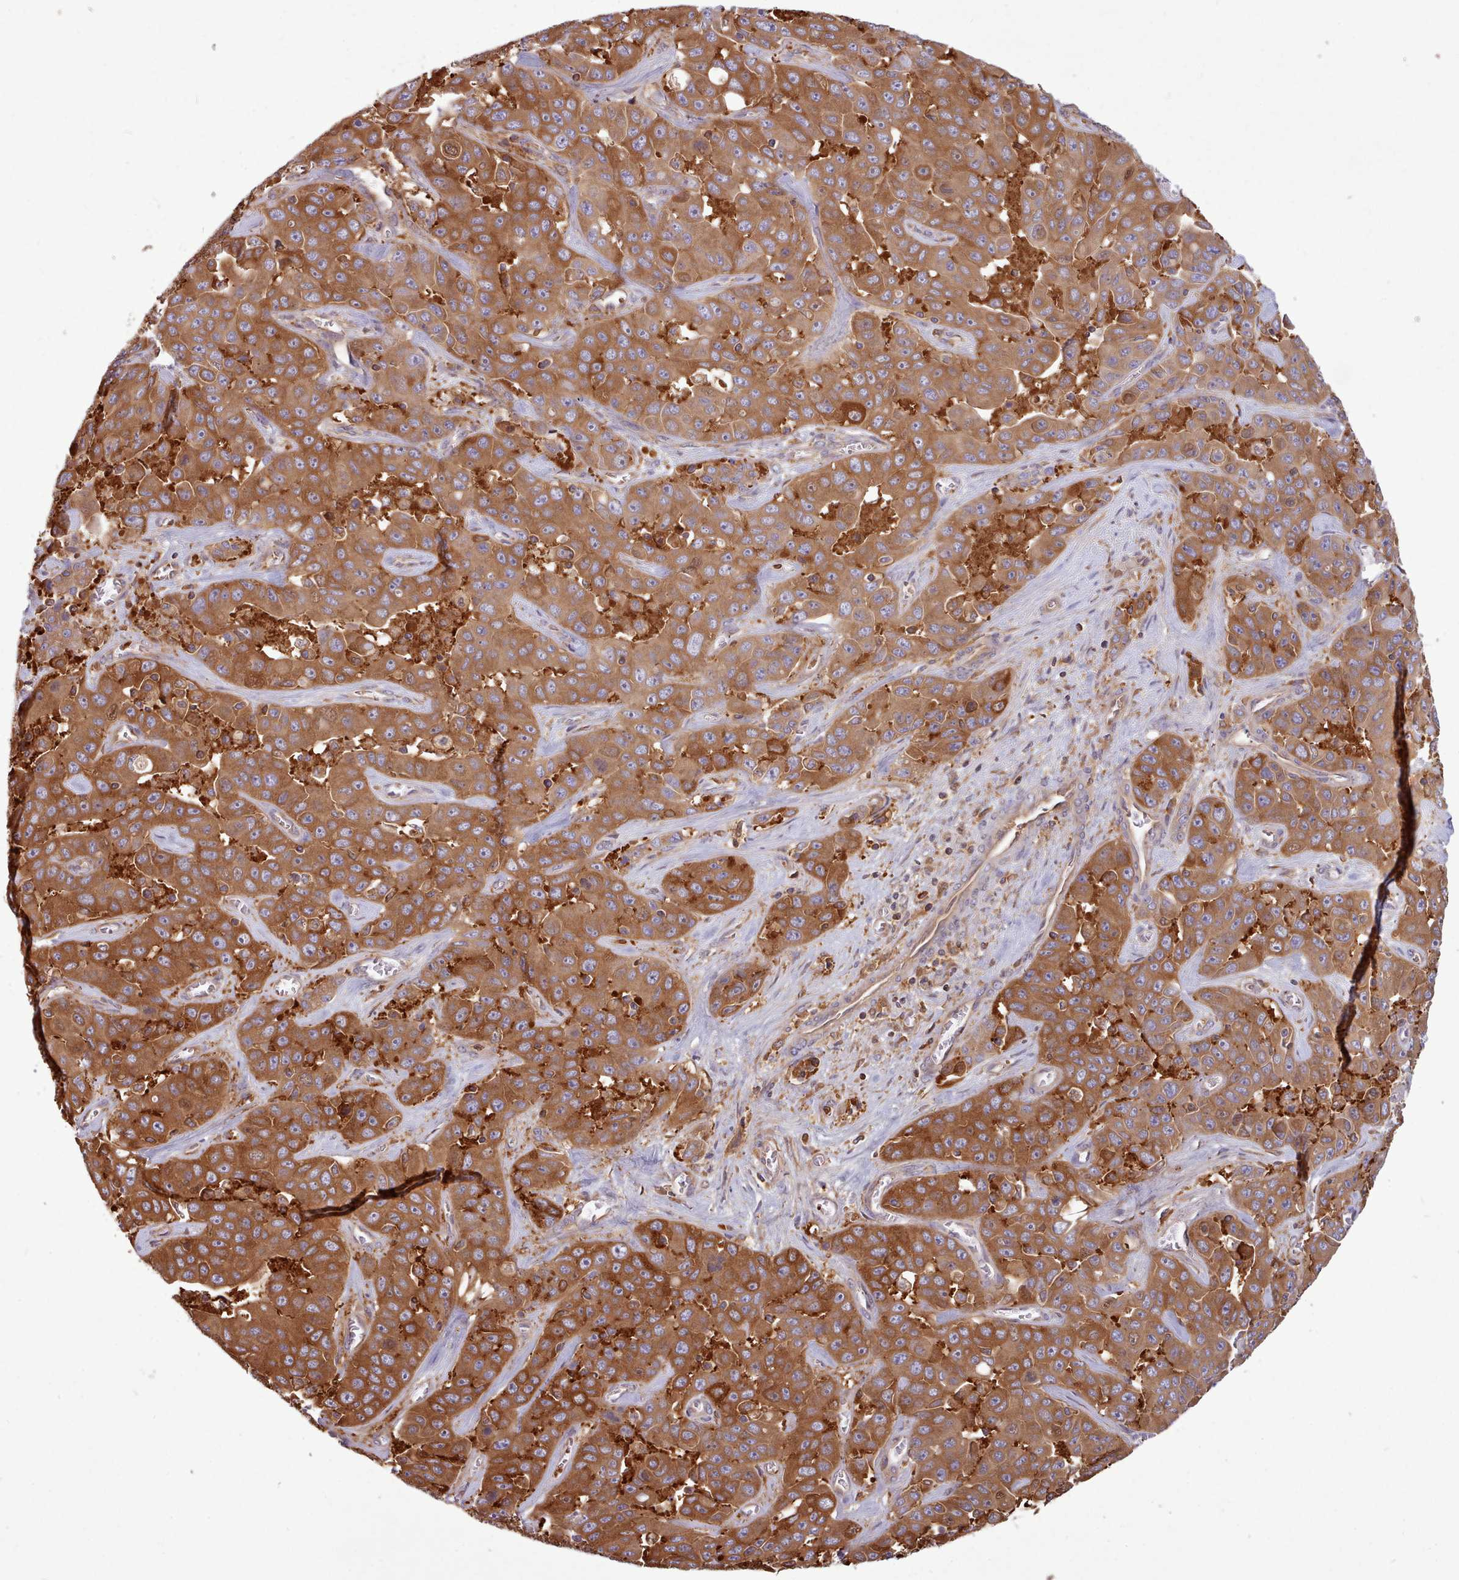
{"staining": {"intensity": "strong", "quantity": ">75%", "location": "cytoplasmic/membranous"}, "tissue": "liver cancer", "cell_type": "Tumor cells", "image_type": "cancer", "snomed": [{"axis": "morphology", "description": "Cholangiocarcinoma"}, {"axis": "topography", "description": "Liver"}], "caption": "Cholangiocarcinoma (liver) tissue displays strong cytoplasmic/membranous expression in about >75% of tumor cells, visualized by immunohistochemistry.", "gene": "SLC4A9", "patient": {"sex": "female", "age": 52}}